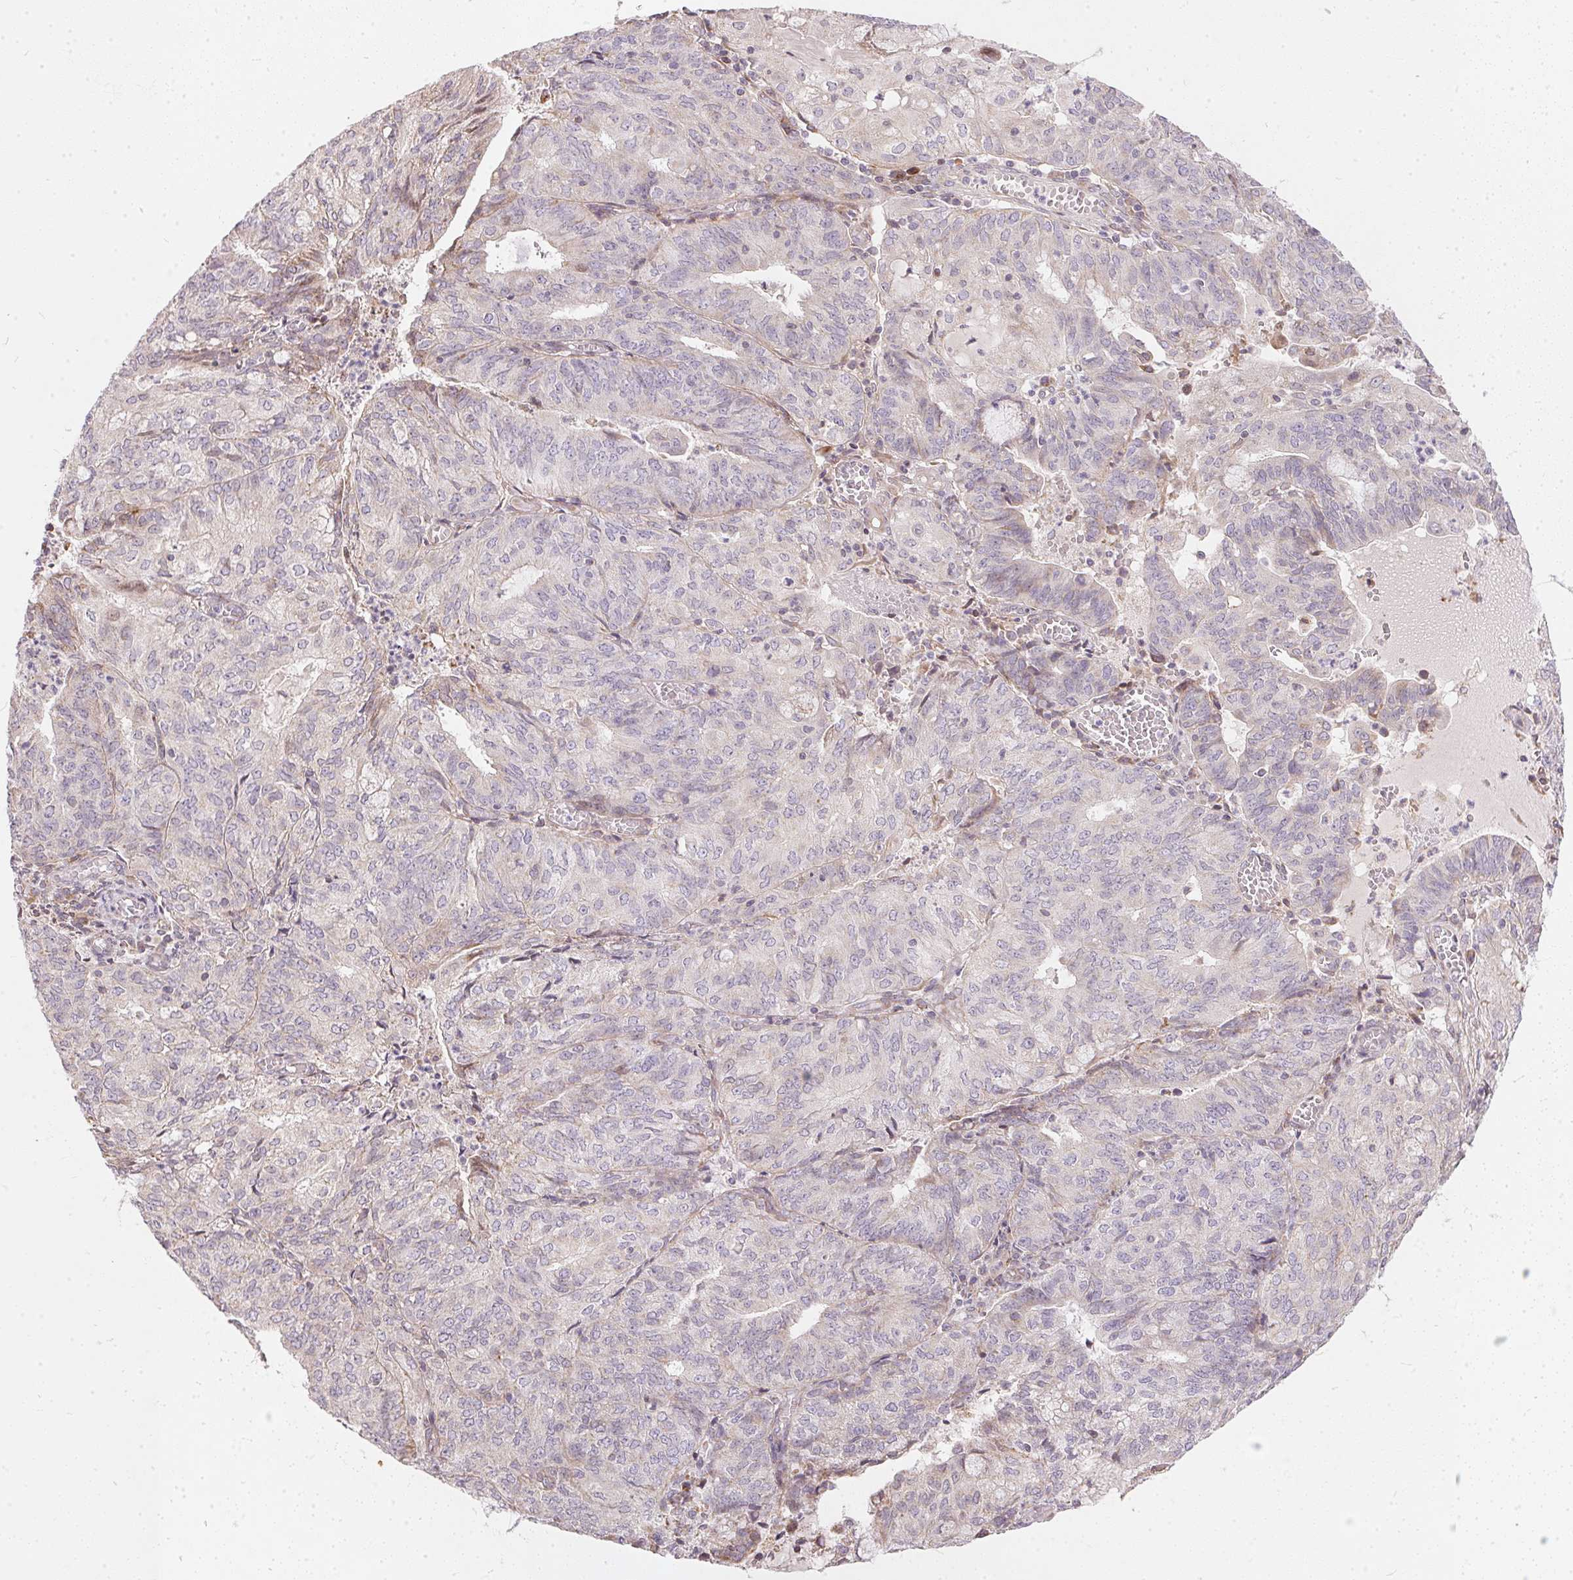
{"staining": {"intensity": "negative", "quantity": "none", "location": "none"}, "tissue": "endometrial cancer", "cell_type": "Tumor cells", "image_type": "cancer", "snomed": [{"axis": "morphology", "description": "Adenocarcinoma, NOS"}, {"axis": "topography", "description": "Endometrium"}], "caption": "Tumor cells are negative for brown protein staining in endometrial cancer (adenocarcinoma). (Brightfield microscopy of DAB (3,3'-diaminobenzidine) immunohistochemistry at high magnification).", "gene": "VWA5B2", "patient": {"sex": "female", "age": 82}}